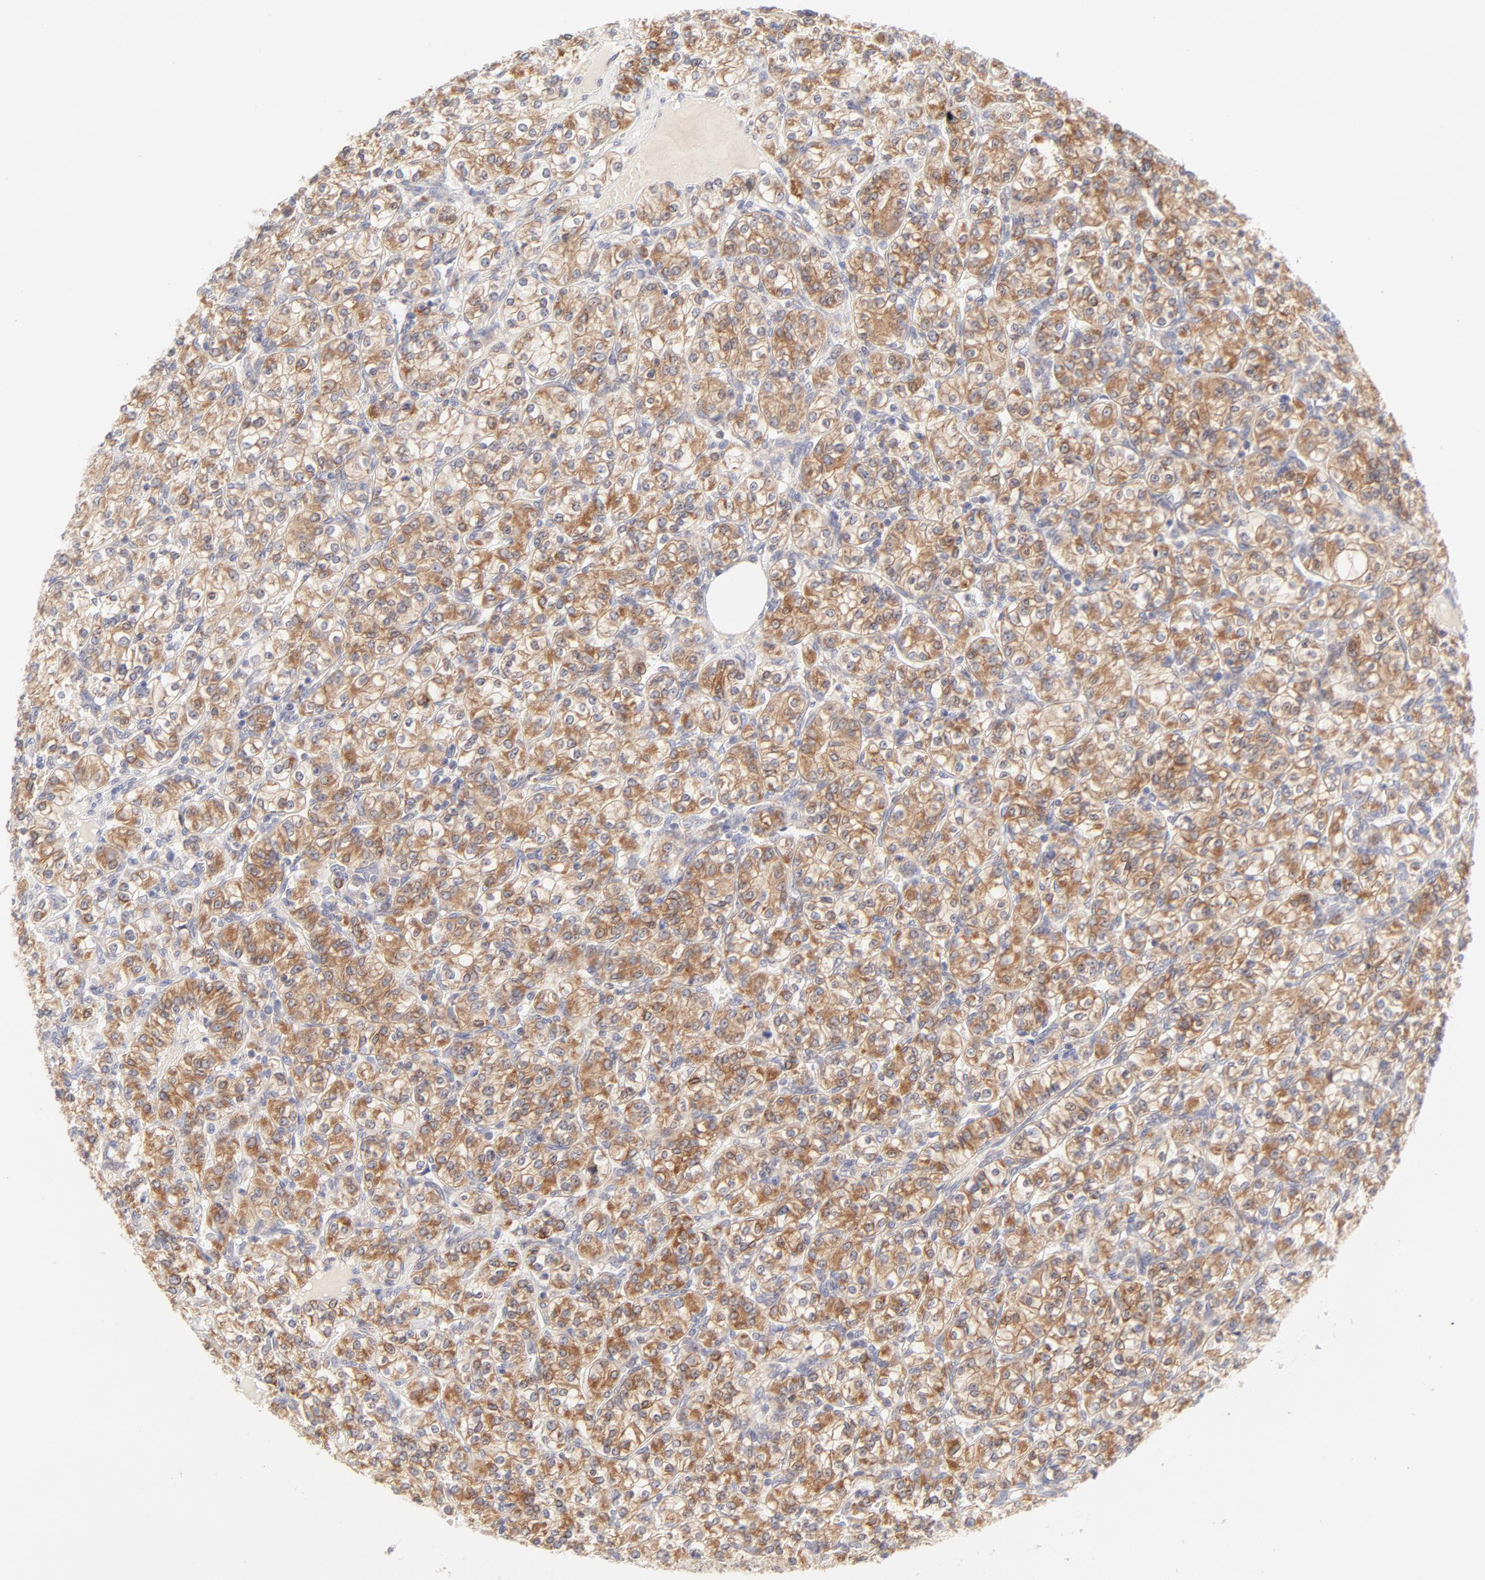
{"staining": {"intensity": "moderate", "quantity": ">75%", "location": "cytoplasmic/membranous"}, "tissue": "renal cancer", "cell_type": "Tumor cells", "image_type": "cancer", "snomed": [{"axis": "morphology", "description": "Adenocarcinoma, NOS"}, {"axis": "topography", "description": "Kidney"}], "caption": "Renal cancer tissue displays moderate cytoplasmic/membranous staining in about >75% of tumor cells", "gene": "RPS6KA1", "patient": {"sex": "male", "age": 77}}